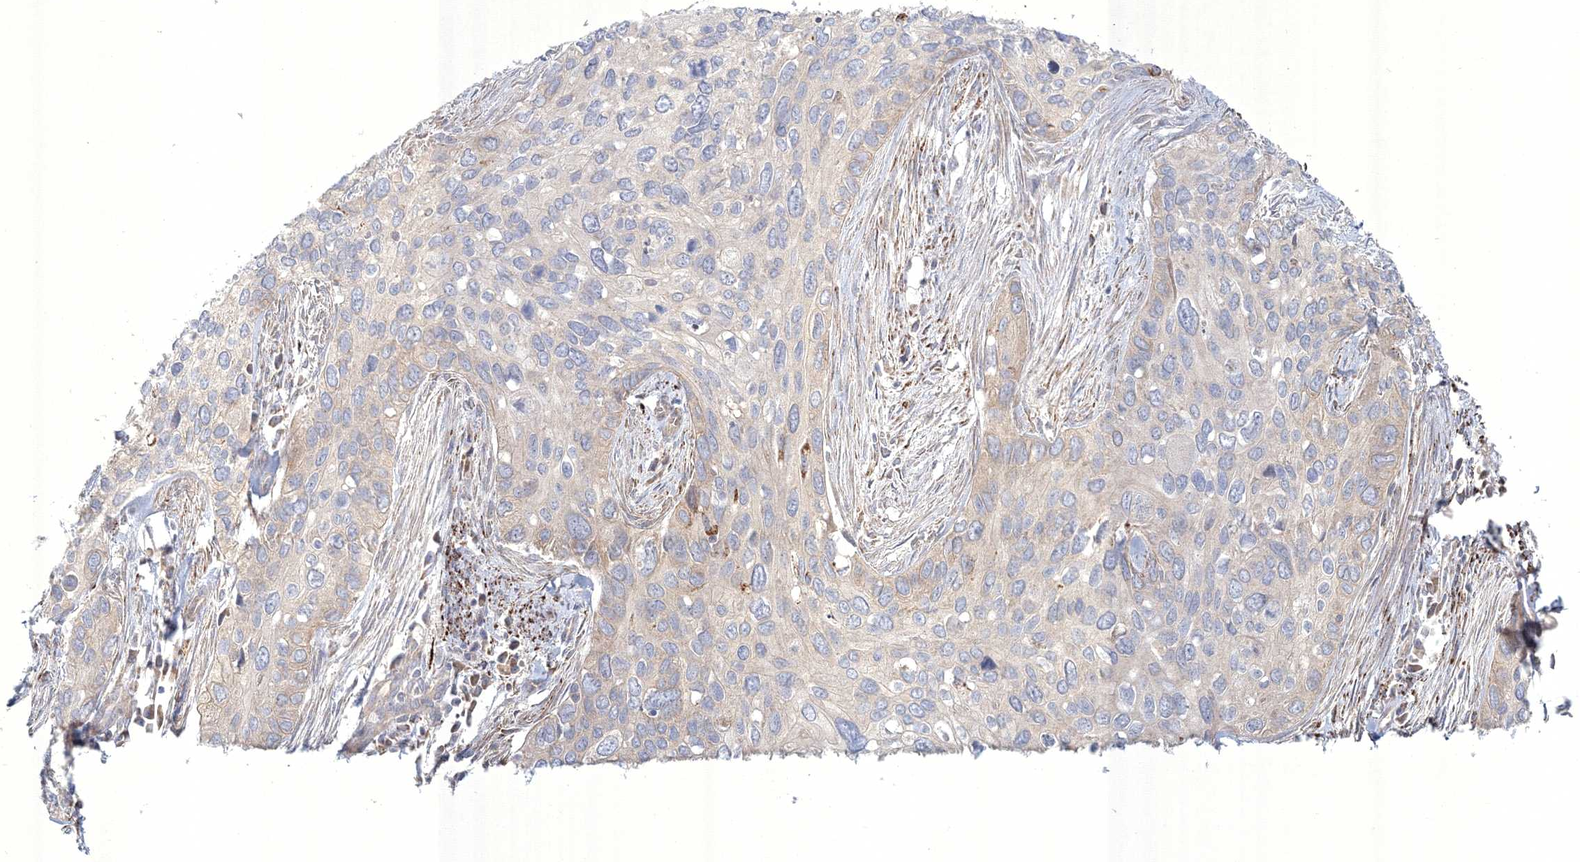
{"staining": {"intensity": "negative", "quantity": "none", "location": "none"}, "tissue": "cervical cancer", "cell_type": "Tumor cells", "image_type": "cancer", "snomed": [{"axis": "morphology", "description": "Squamous cell carcinoma, NOS"}, {"axis": "topography", "description": "Cervix"}], "caption": "This histopathology image is of cervical cancer stained with IHC to label a protein in brown with the nuclei are counter-stained blue. There is no staining in tumor cells.", "gene": "WDR49", "patient": {"sex": "female", "age": 55}}